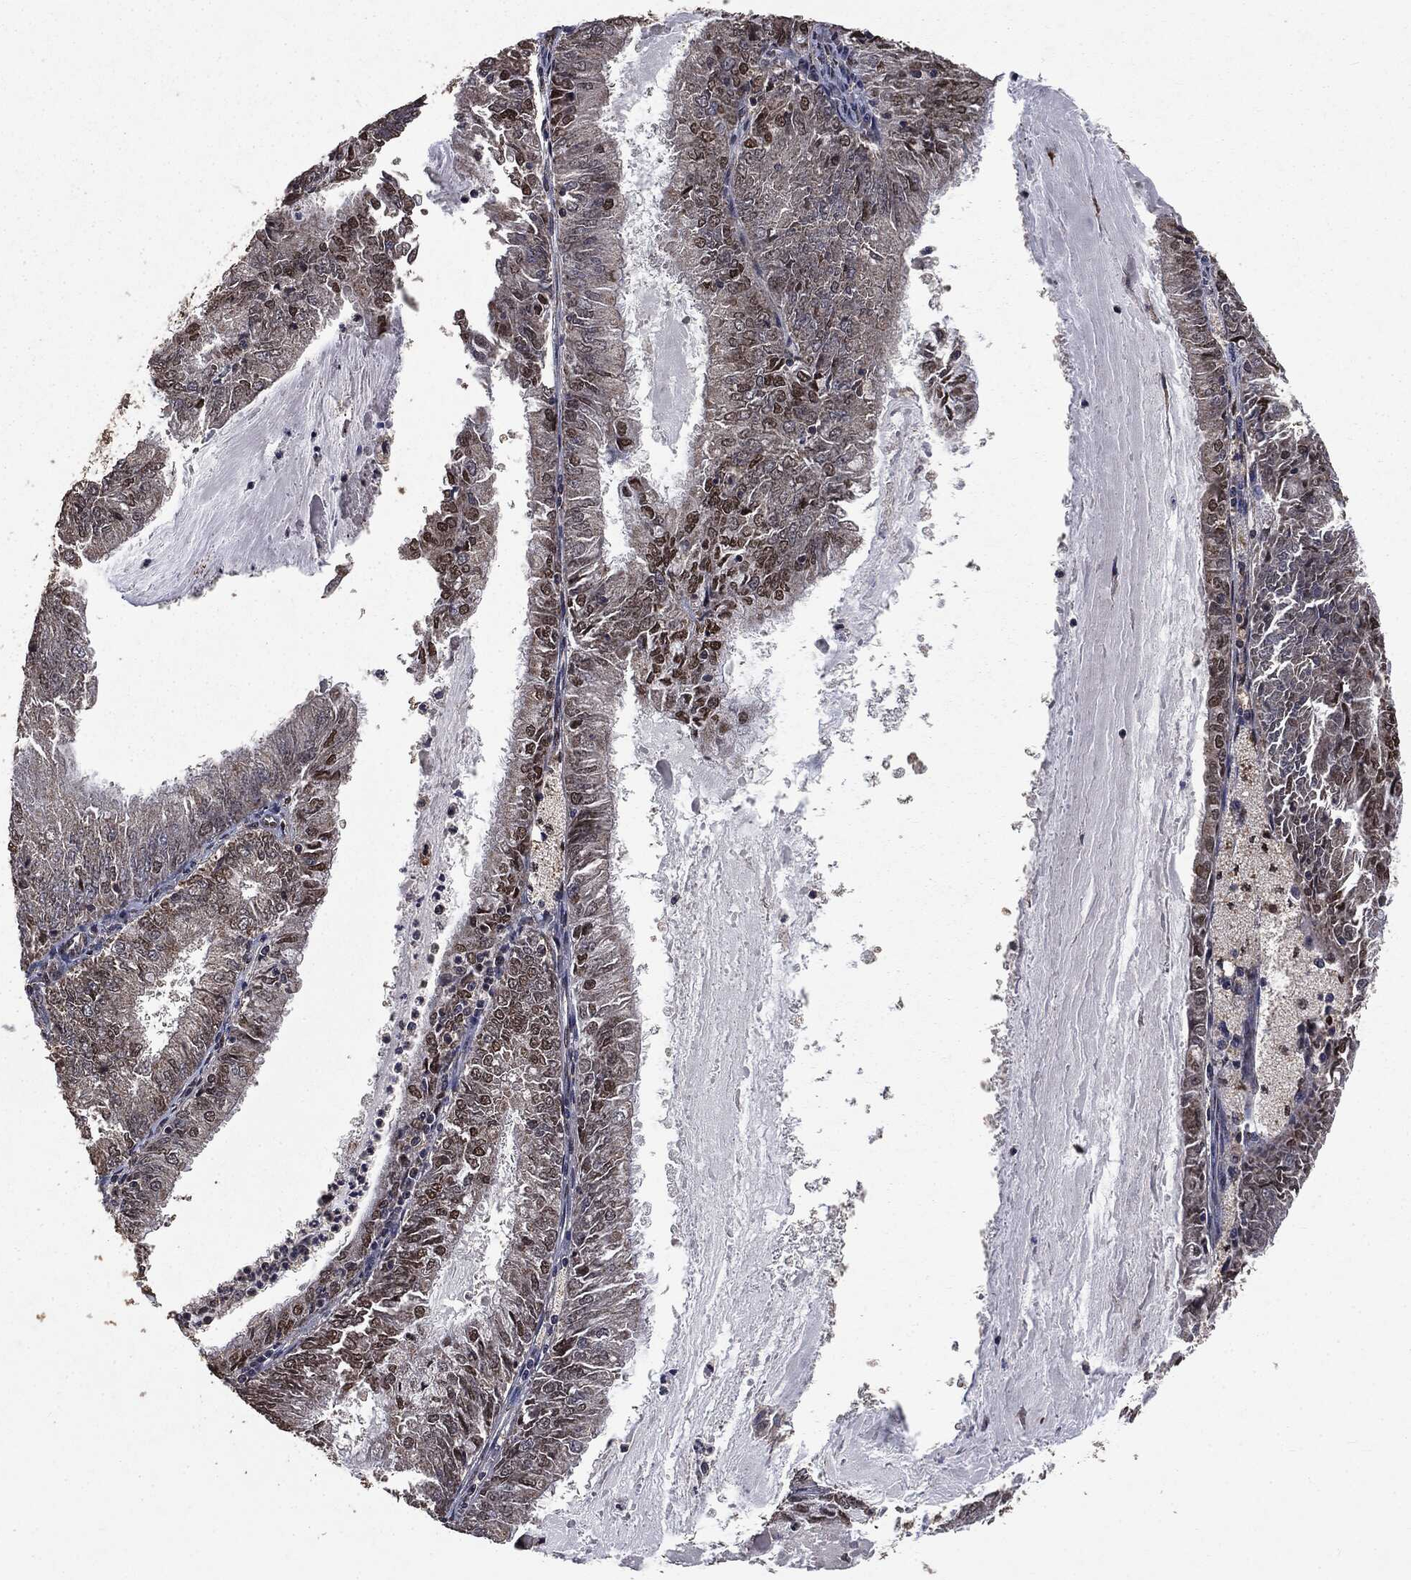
{"staining": {"intensity": "moderate", "quantity": "25%-75%", "location": "cytoplasmic/membranous,nuclear"}, "tissue": "endometrial cancer", "cell_type": "Tumor cells", "image_type": "cancer", "snomed": [{"axis": "morphology", "description": "Adenocarcinoma, NOS"}, {"axis": "topography", "description": "Endometrium"}], "caption": "IHC photomicrograph of neoplastic tissue: human adenocarcinoma (endometrial) stained using immunohistochemistry exhibits medium levels of moderate protein expression localized specifically in the cytoplasmic/membranous and nuclear of tumor cells, appearing as a cytoplasmic/membranous and nuclear brown color.", "gene": "PPP6R2", "patient": {"sex": "female", "age": 57}}